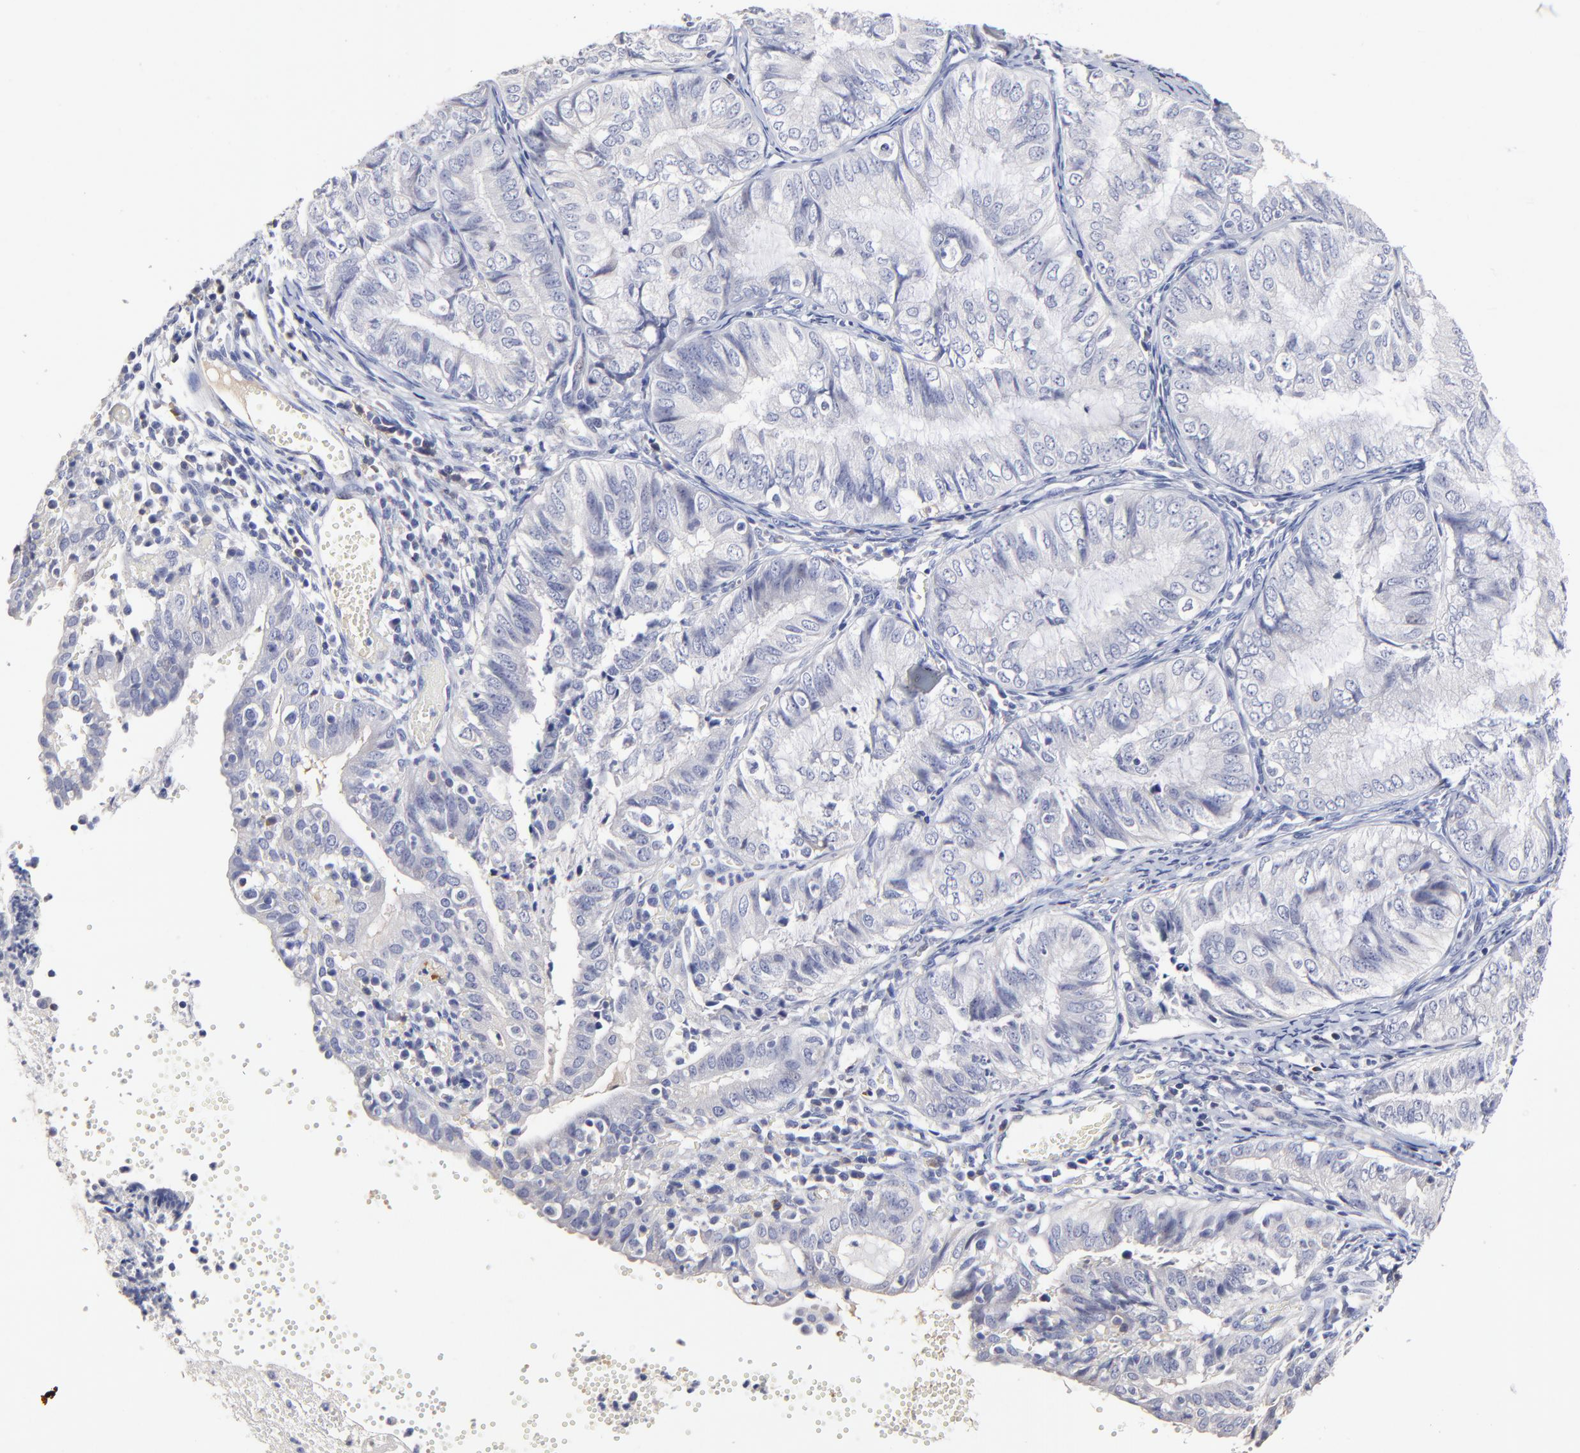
{"staining": {"intensity": "negative", "quantity": "none", "location": "none"}, "tissue": "endometrial cancer", "cell_type": "Tumor cells", "image_type": "cancer", "snomed": [{"axis": "morphology", "description": "Adenocarcinoma, NOS"}, {"axis": "topography", "description": "Endometrium"}], "caption": "Immunohistochemical staining of endometrial cancer (adenocarcinoma) reveals no significant positivity in tumor cells.", "gene": "TRAT1", "patient": {"sex": "female", "age": 66}}